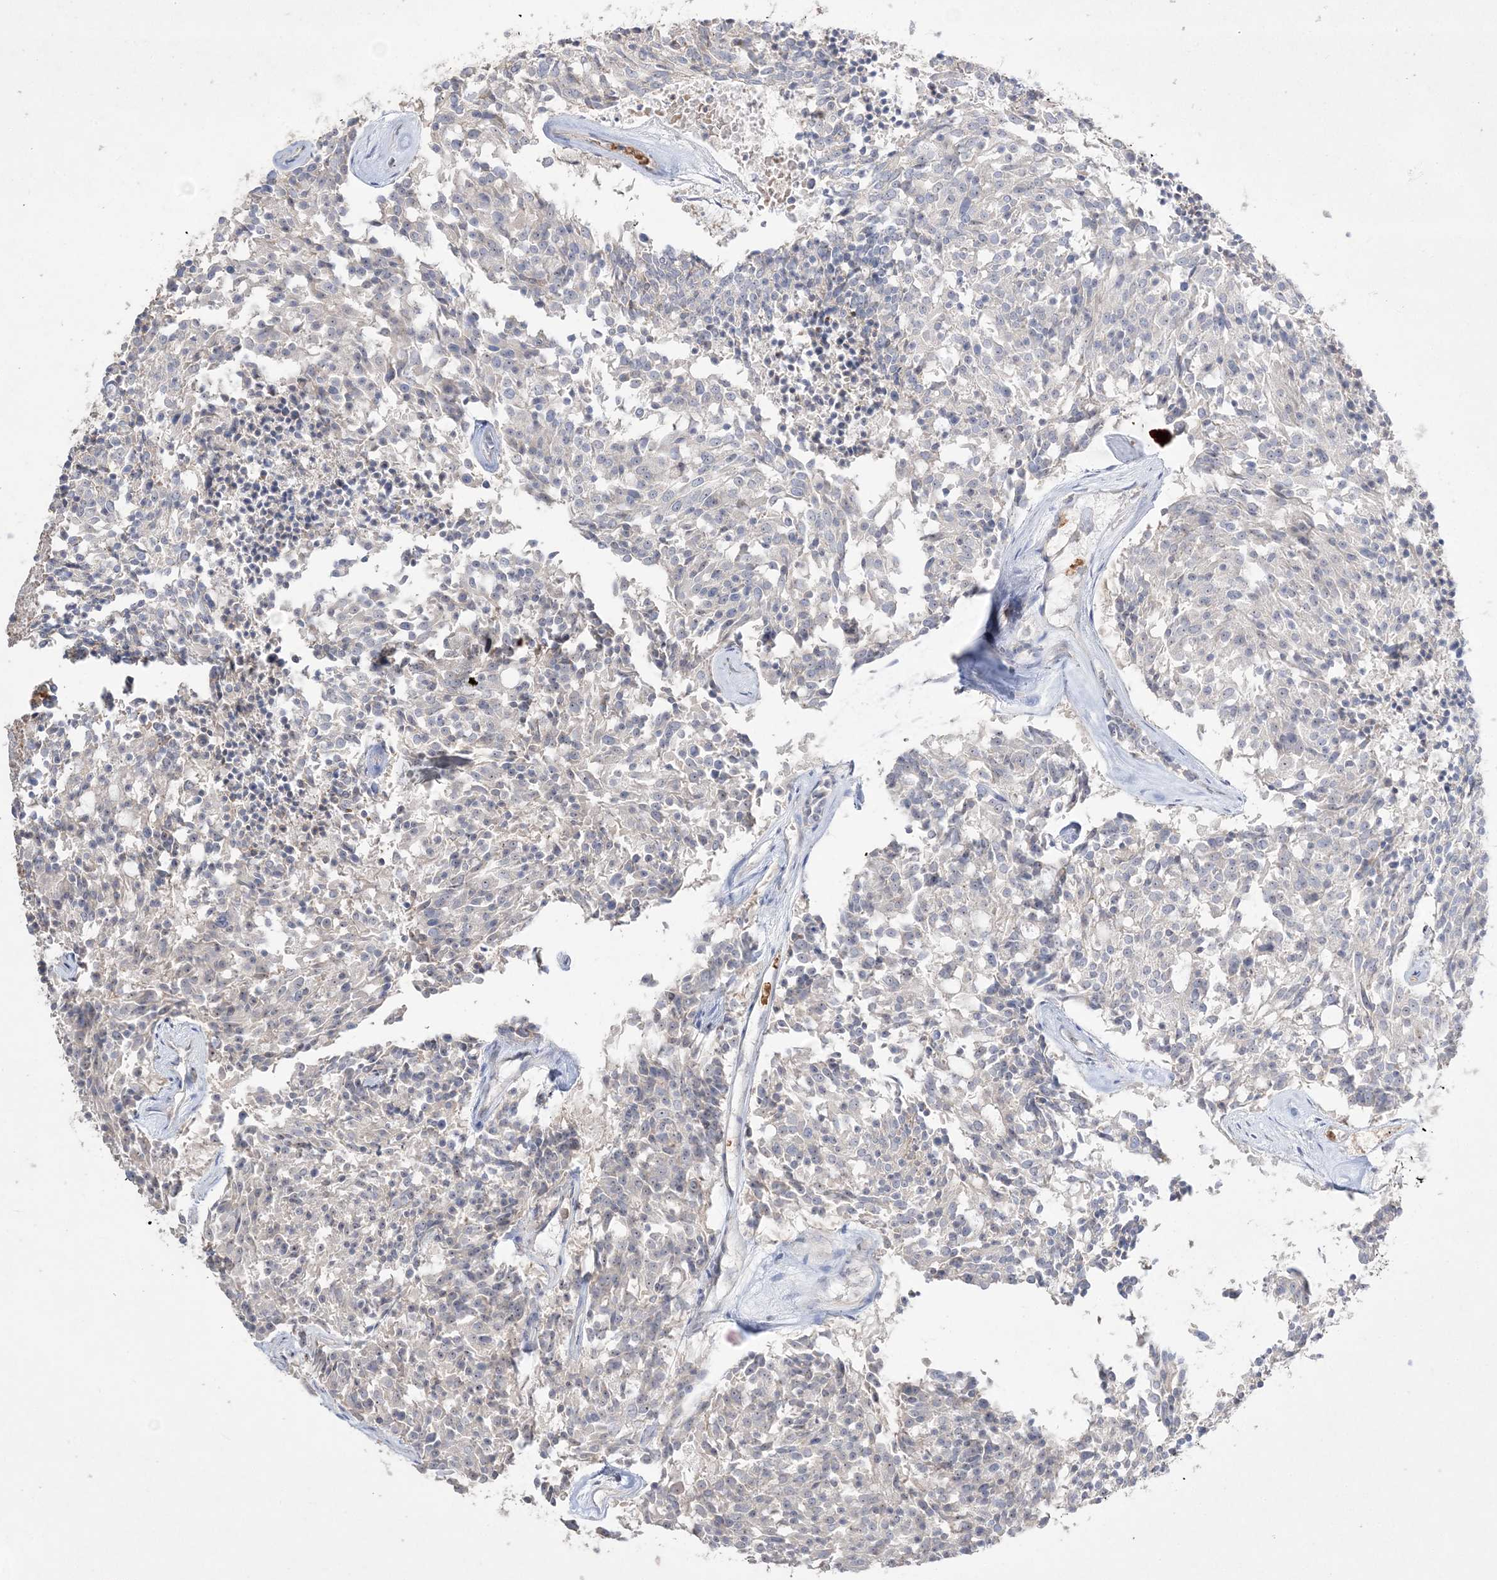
{"staining": {"intensity": "negative", "quantity": "none", "location": "none"}, "tissue": "carcinoid", "cell_type": "Tumor cells", "image_type": "cancer", "snomed": [{"axis": "morphology", "description": "Carcinoid, malignant, NOS"}, {"axis": "topography", "description": "Pancreas"}], "caption": "Protein analysis of carcinoid displays no significant staining in tumor cells. (Stains: DAB (3,3'-diaminobenzidine) immunohistochemistry (IHC) with hematoxylin counter stain, Microscopy: brightfield microscopy at high magnification).", "gene": "NOP16", "patient": {"sex": "female", "age": 54}}